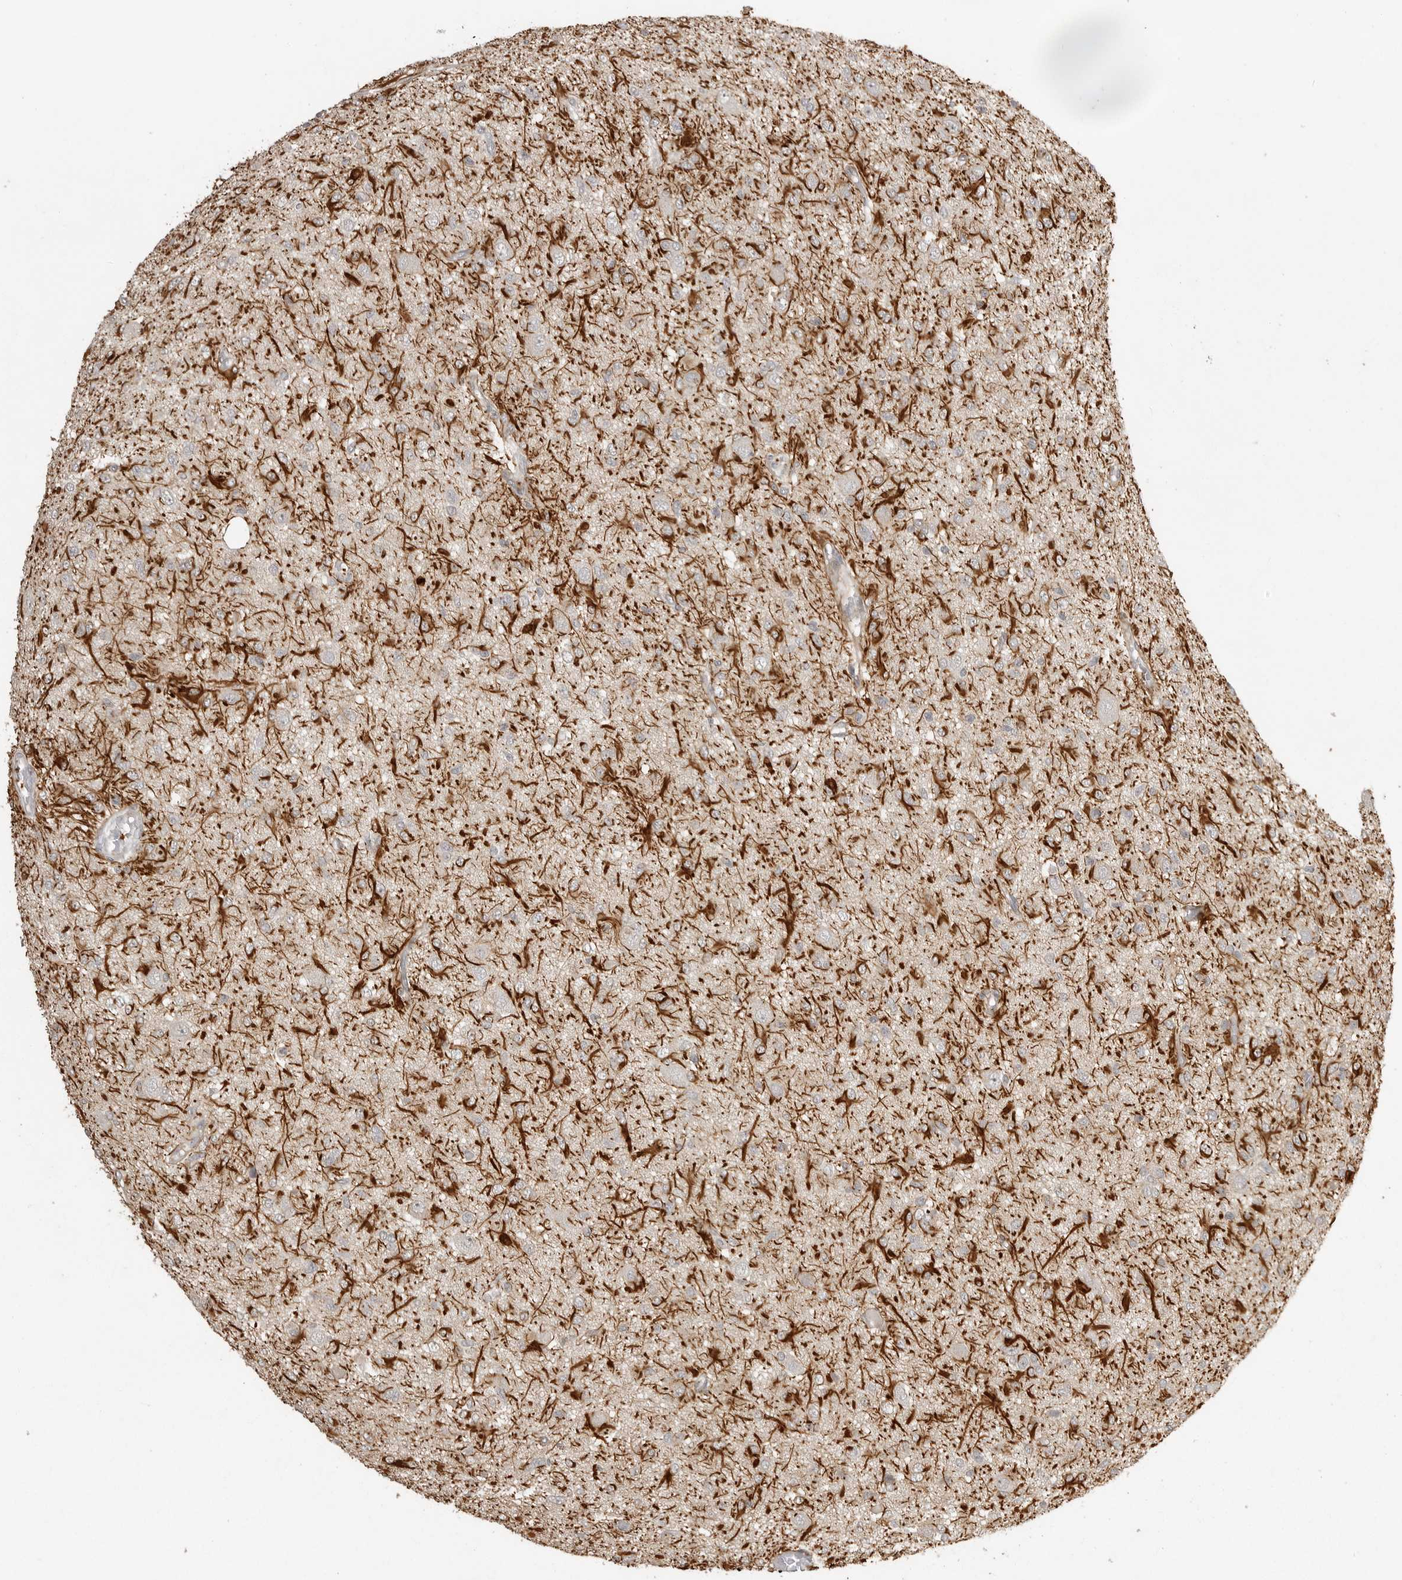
{"staining": {"intensity": "negative", "quantity": "none", "location": "none"}, "tissue": "glioma", "cell_type": "Tumor cells", "image_type": "cancer", "snomed": [{"axis": "morphology", "description": "Glioma, malignant, High grade"}, {"axis": "topography", "description": "Brain"}], "caption": "High magnification brightfield microscopy of high-grade glioma (malignant) stained with DAB (brown) and counterstained with hematoxylin (blue): tumor cells show no significant expression.", "gene": "SMG8", "patient": {"sex": "female", "age": 59}}